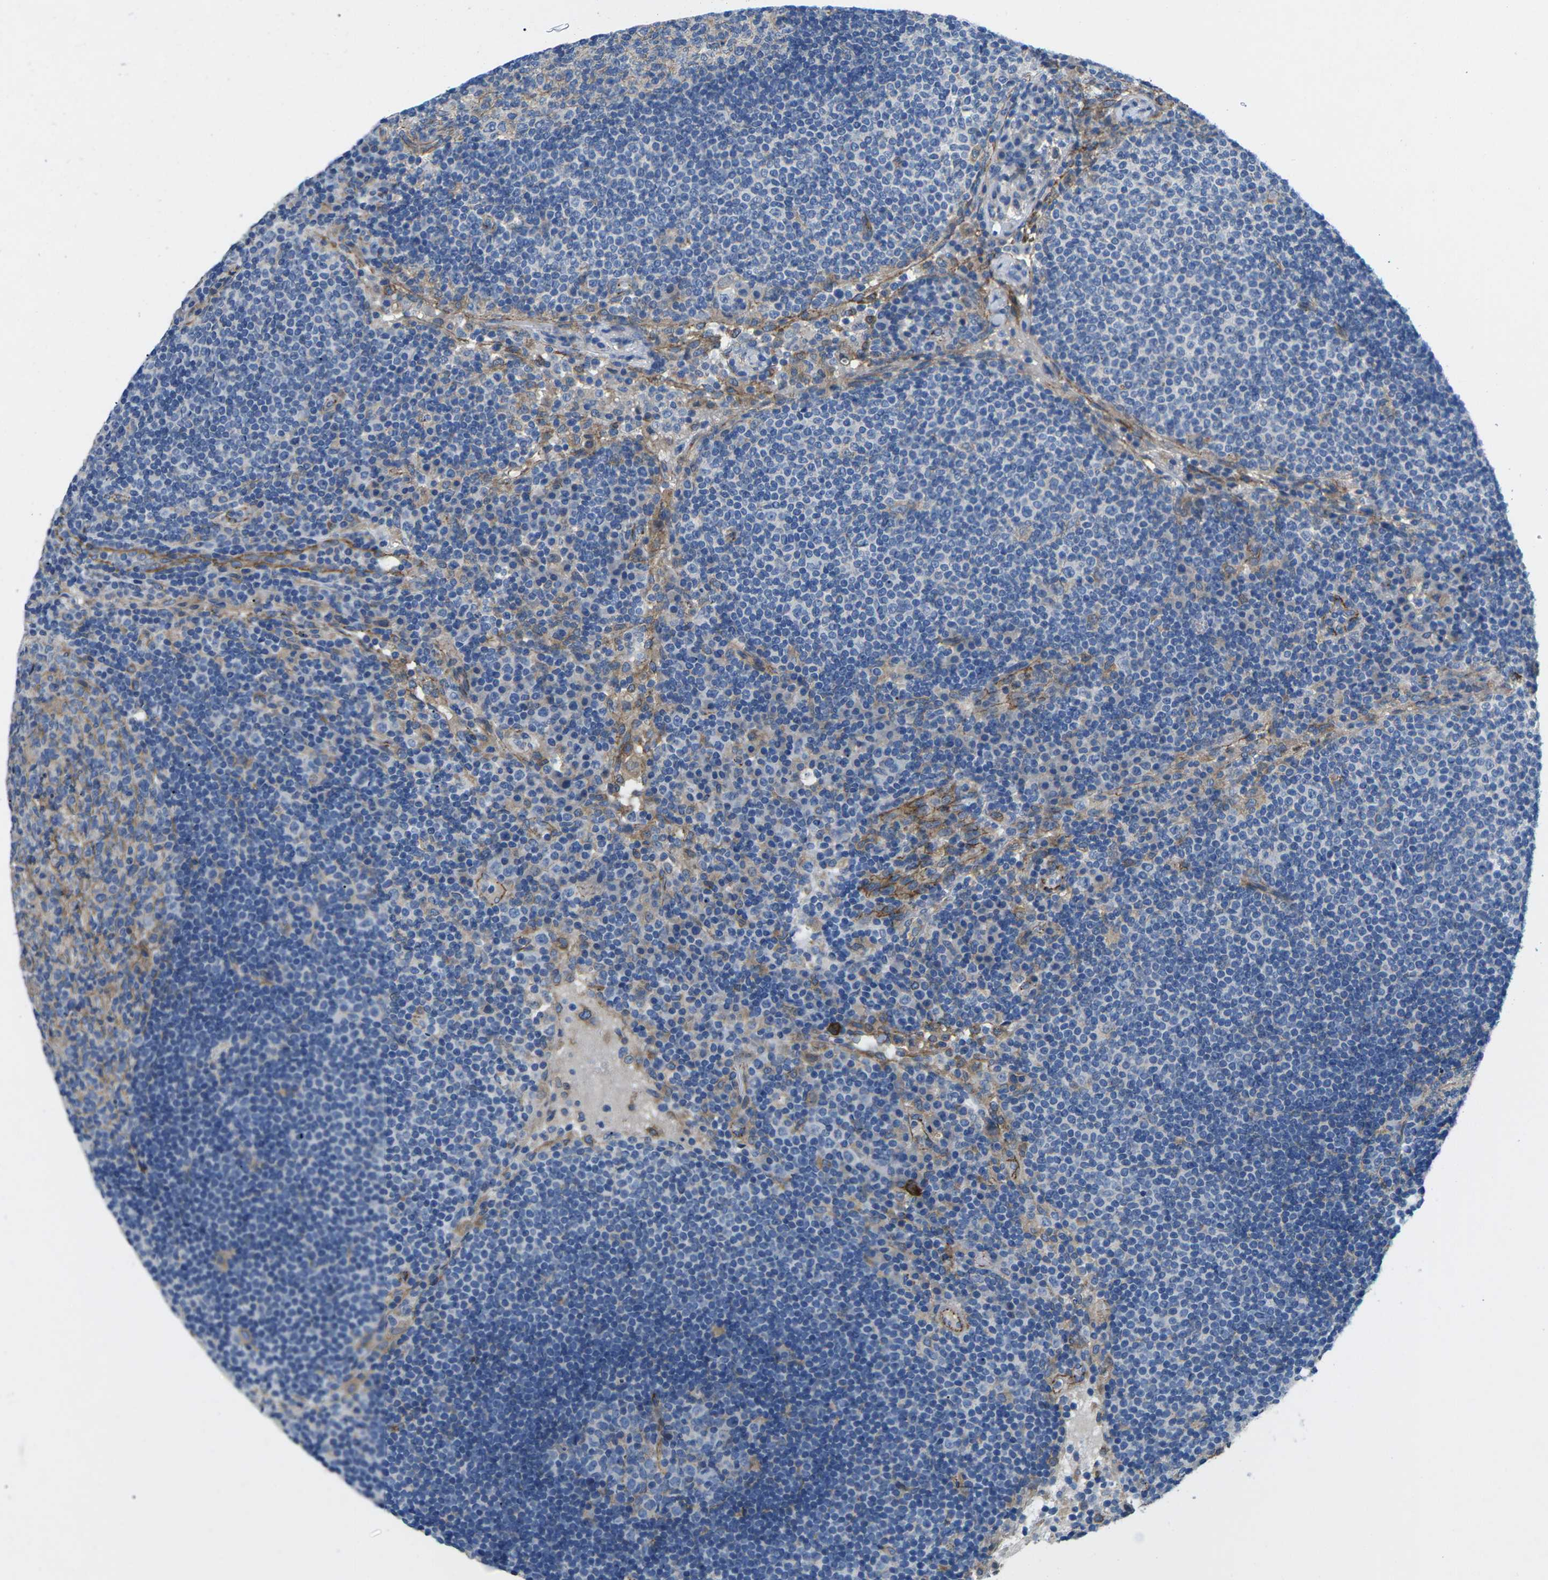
{"staining": {"intensity": "moderate", "quantity": "<25%", "location": "cytoplasmic/membranous"}, "tissue": "lymph node", "cell_type": "Germinal center cells", "image_type": "normal", "snomed": [{"axis": "morphology", "description": "Normal tissue, NOS"}, {"axis": "topography", "description": "Lymph node"}], "caption": "There is low levels of moderate cytoplasmic/membranous staining in germinal center cells of unremarkable lymph node, as demonstrated by immunohistochemical staining (brown color).", "gene": "CTNND1", "patient": {"sex": "female", "age": 53}}